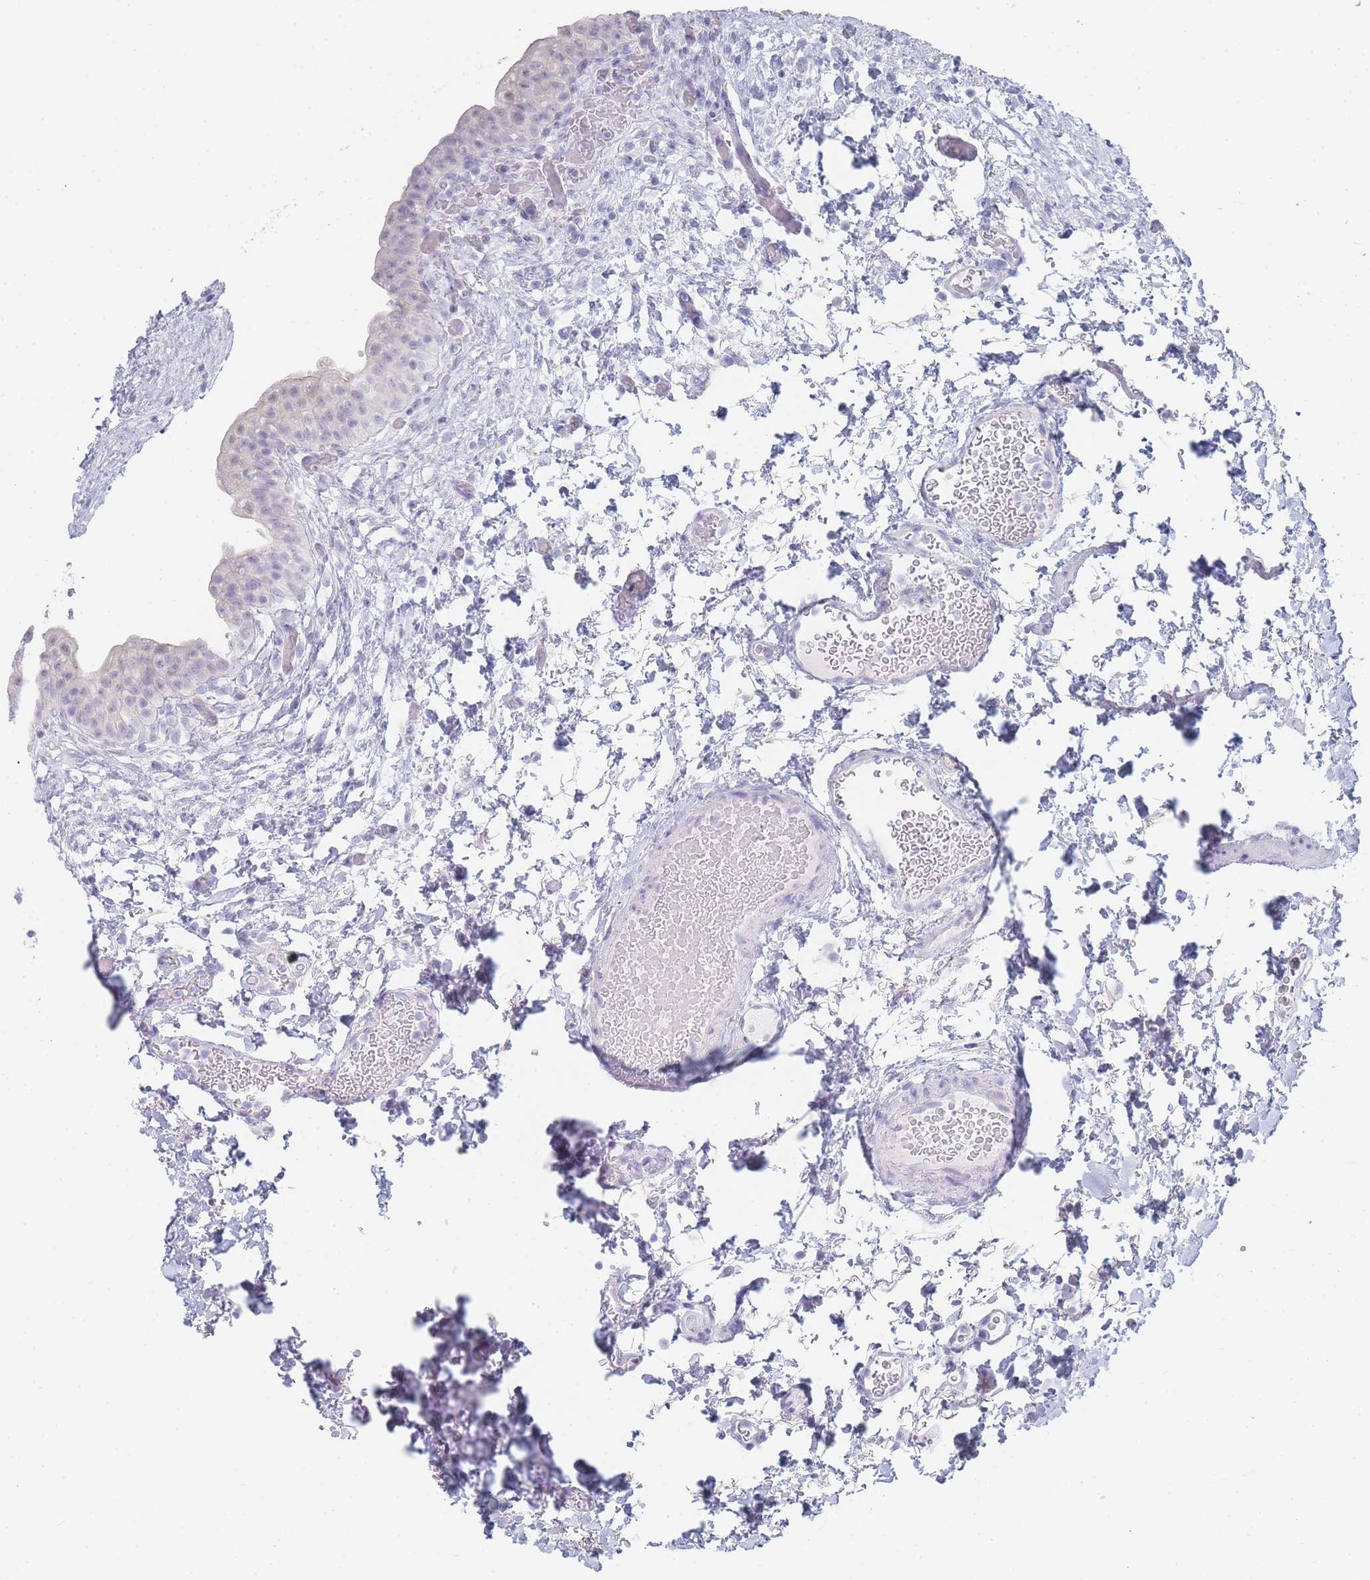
{"staining": {"intensity": "negative", "quantity": "none", "location": "none"}, "tissue": "urinary bladder", "cell_type": "Urothelial cells", "image_type": "normal", "snomed": [{"axis": "morphology", "description": "Normal tissue, NOS"}, {"axis": "topography", "description": "Urinary bladder"}], "caption": "Immunohistochemical staining of normal urinary bladder reveals no significant staining in urothelial cells. The staining is performed using DAB (3,3'-diaminobenzidine) brown chromogen with nuclei counter-stained in using hematoxylin.", "gene": "IMPG1", "patient": {"sex": "male", "age": 69}}